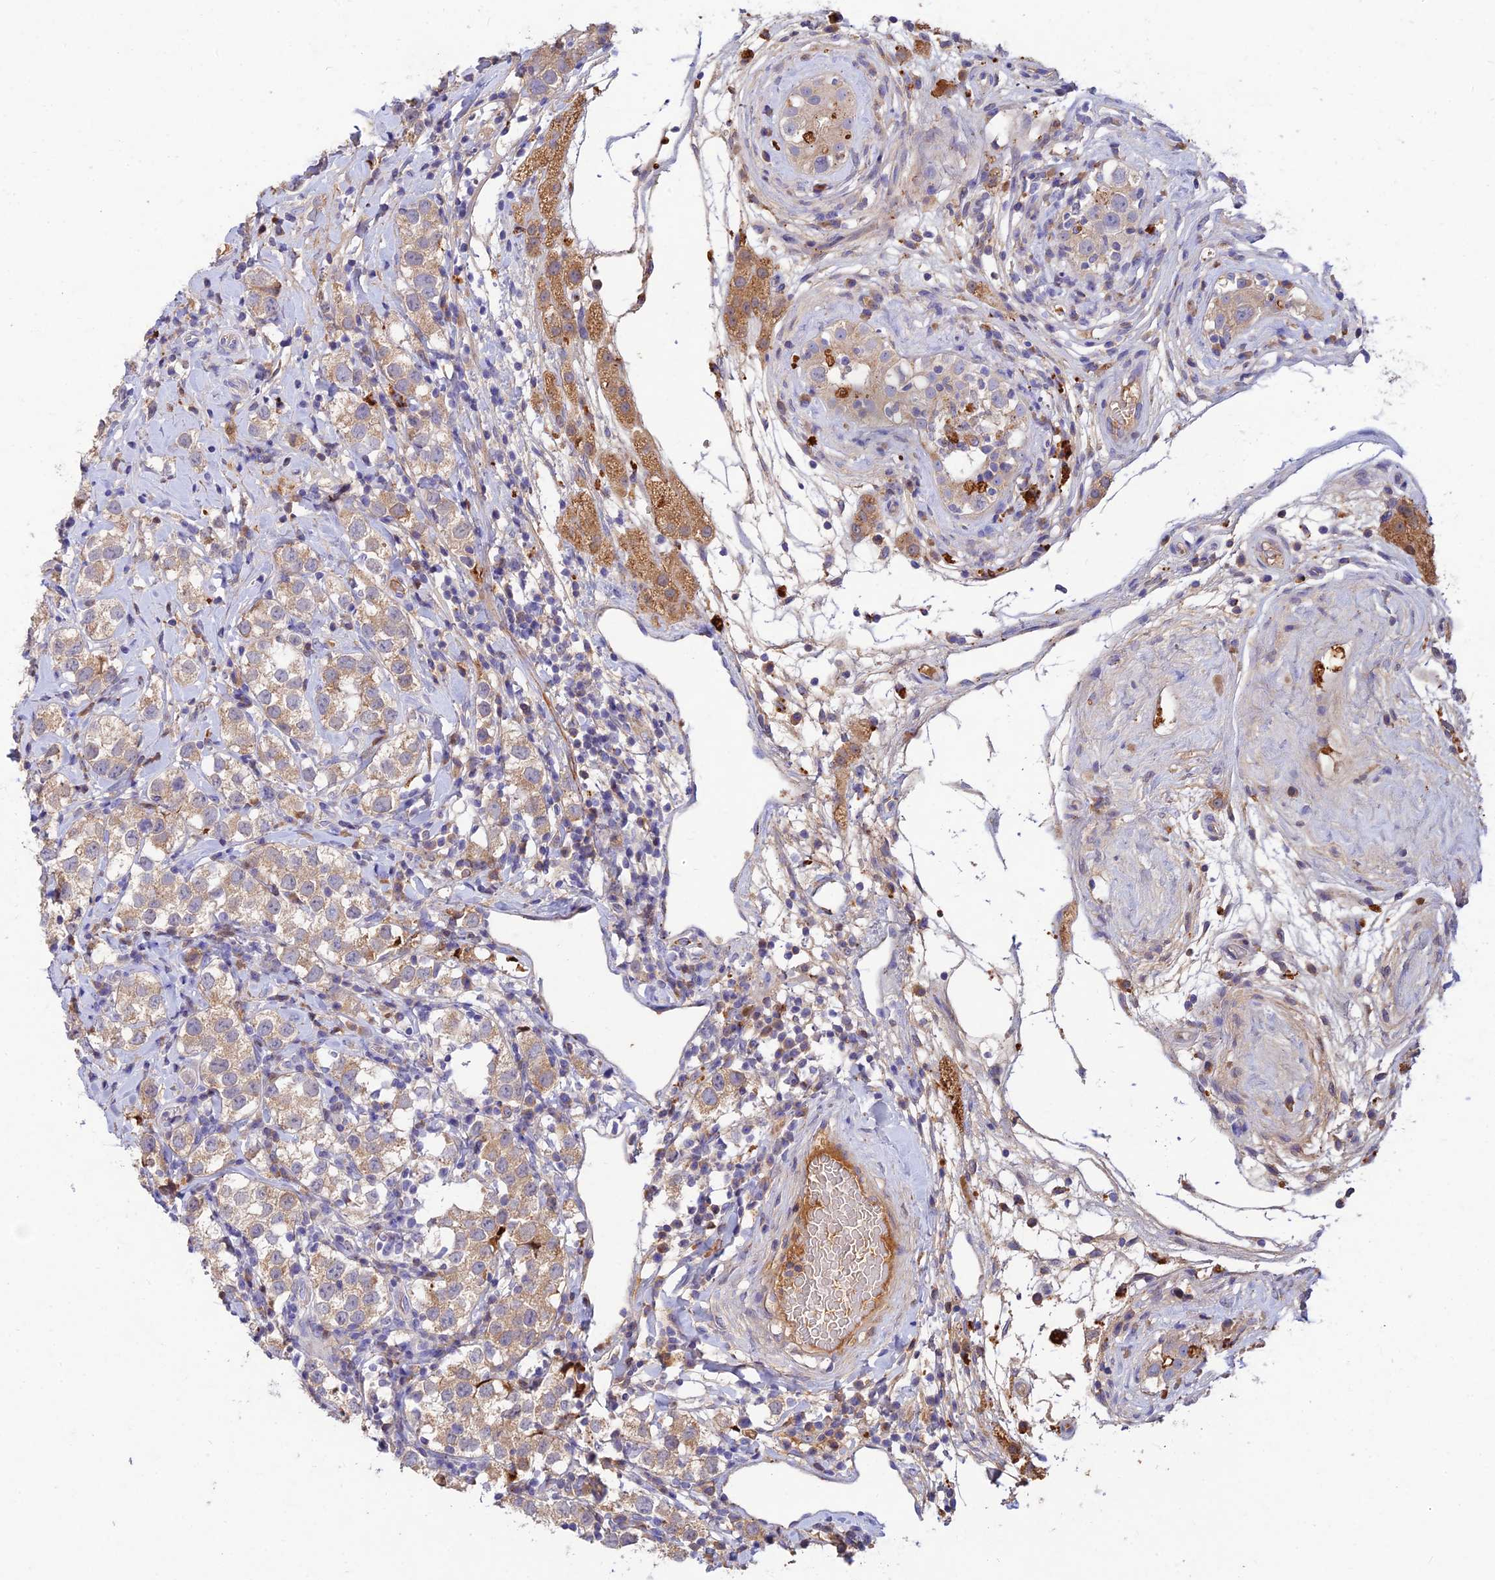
{"staining": {"intensity": "weak", "quantity": ">75%", "location": "cytoplasmic/membranous"}, "tissue": "testis cancer", "cell_type": "Tumor cells", "image_type": "cancer", "snomed": [{"axis": "morphology", "description": "Seminoma, NOS"}, {"axis": "topography", "description": "Testis"}], "caption": "A brown stain highlights weak cytoplasmic/membranous staining of a protein in testis seminoma tumor cells. Ihc stains the protein of interest in brown and the nuclei are stained blue.", "gene": "ACSM5", "patient": {"sex": "male", "age": 34}}